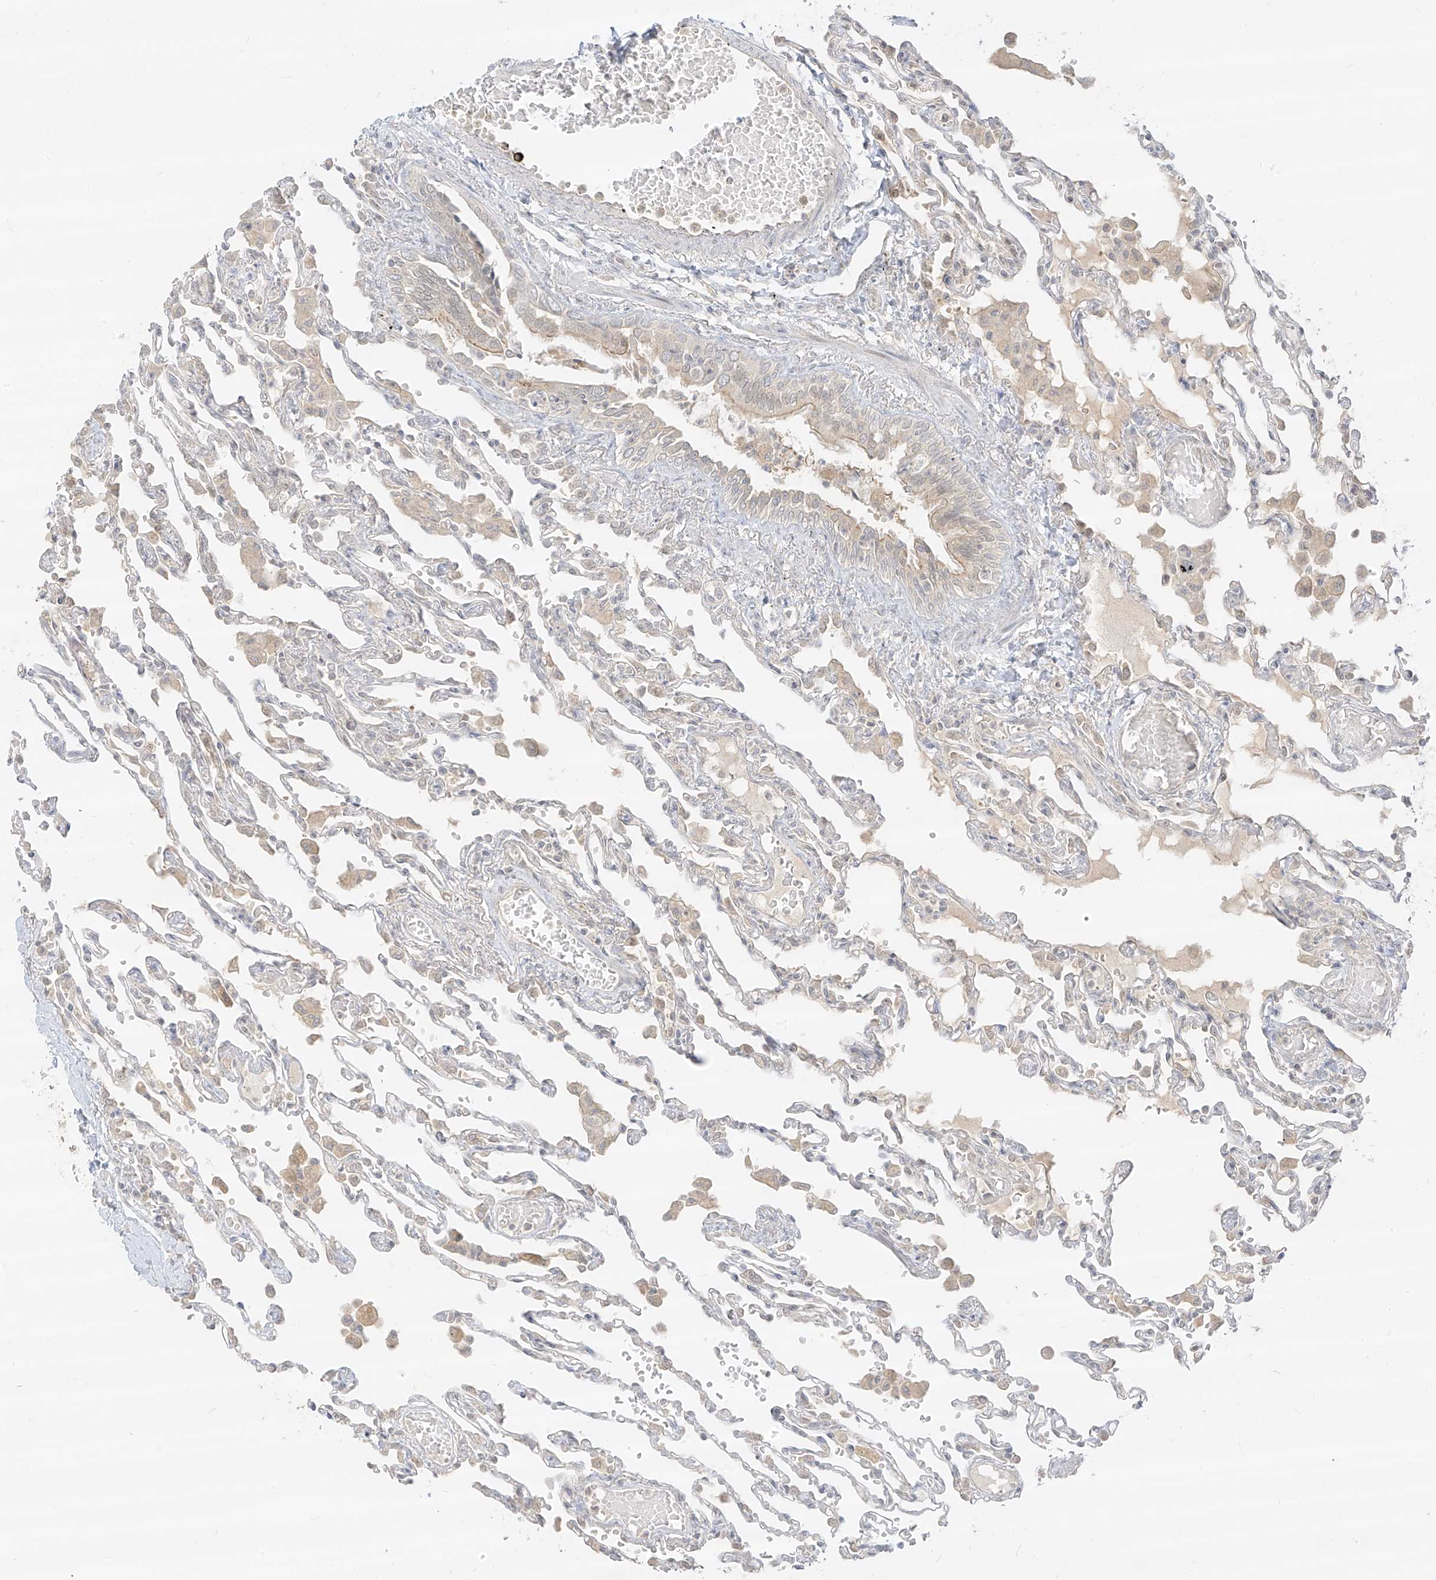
{"staining": {"intensity": "negative", "quantity": "none", "location": "none"}, "tissue": "lung", "cell_type": "Alveolar cells", "image_type": "normal", "snomed": [{"axis": "morphology", "description": "Normal tissue, NOS"}, {"axis": "topography", "description": "Bronchus"}, {"axis": "topography", "description": "Lung"}], "caption": "Immunohistochemistry image of normal lung stained for a protein (brown), which reveals no staining in alveolar cells.", "gene": "LIPT1", "patient": {"sex": "female", "age": 49}}